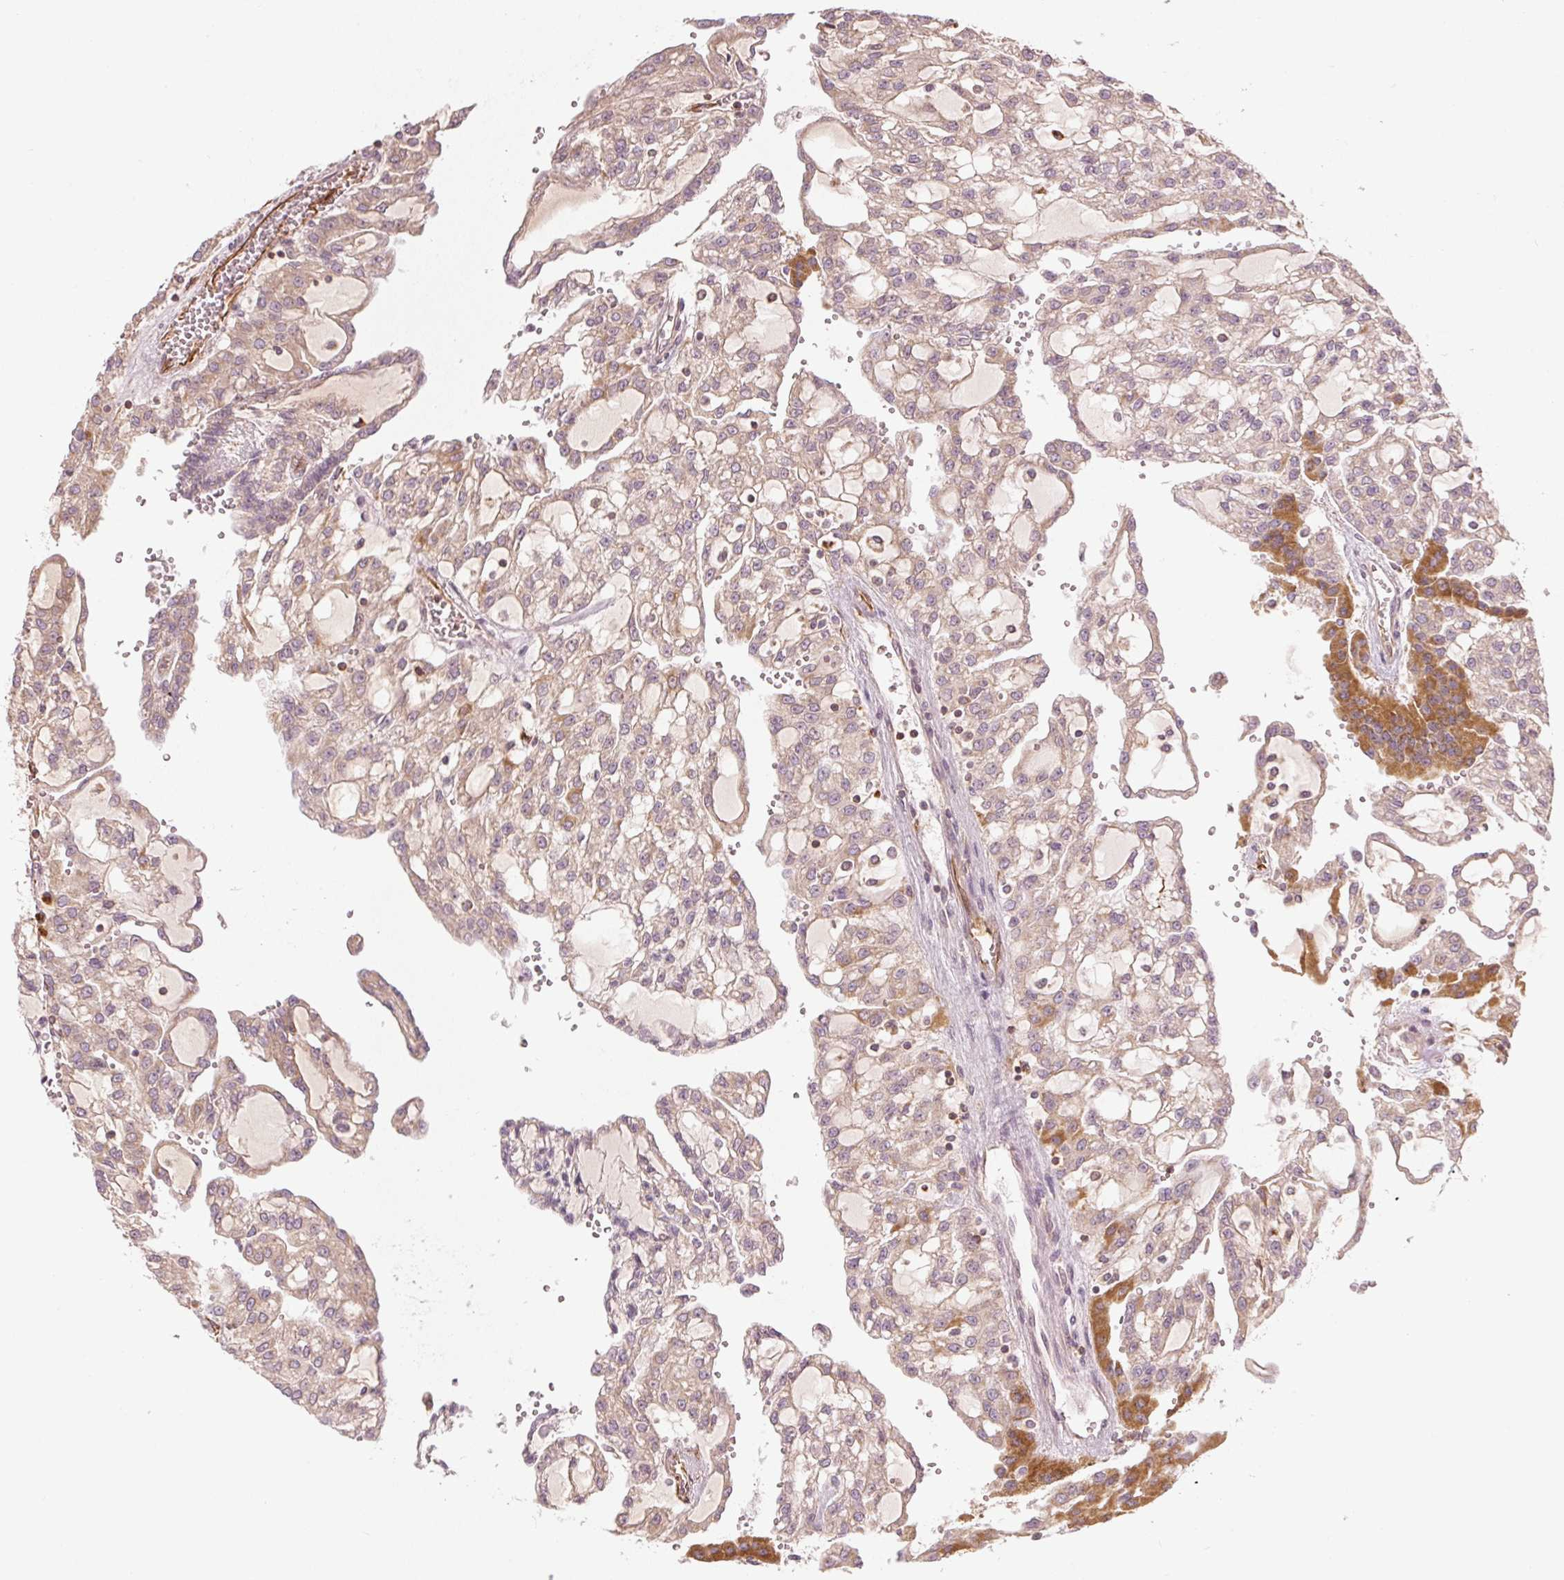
{"staining": {"intensity": "weak", "quantity": ">75%", "location": "cytoplasmic/membranous"}, "tissue": "renal cancer", "cell_type": "Tumor cells", "image_type": "cancer", "snomed": [{"axis": "morphology", "description": "Adenocarcinoma, NOS"}, {"axis": "topography", "description": "Kidney"}], "caption": "Renal cancer tissue demonstrates weak cytoplasmic/membranous positivity in about >75% of tumor cells", "gene": "NADK2", "patient": {"sex": "male", "age": 63}}